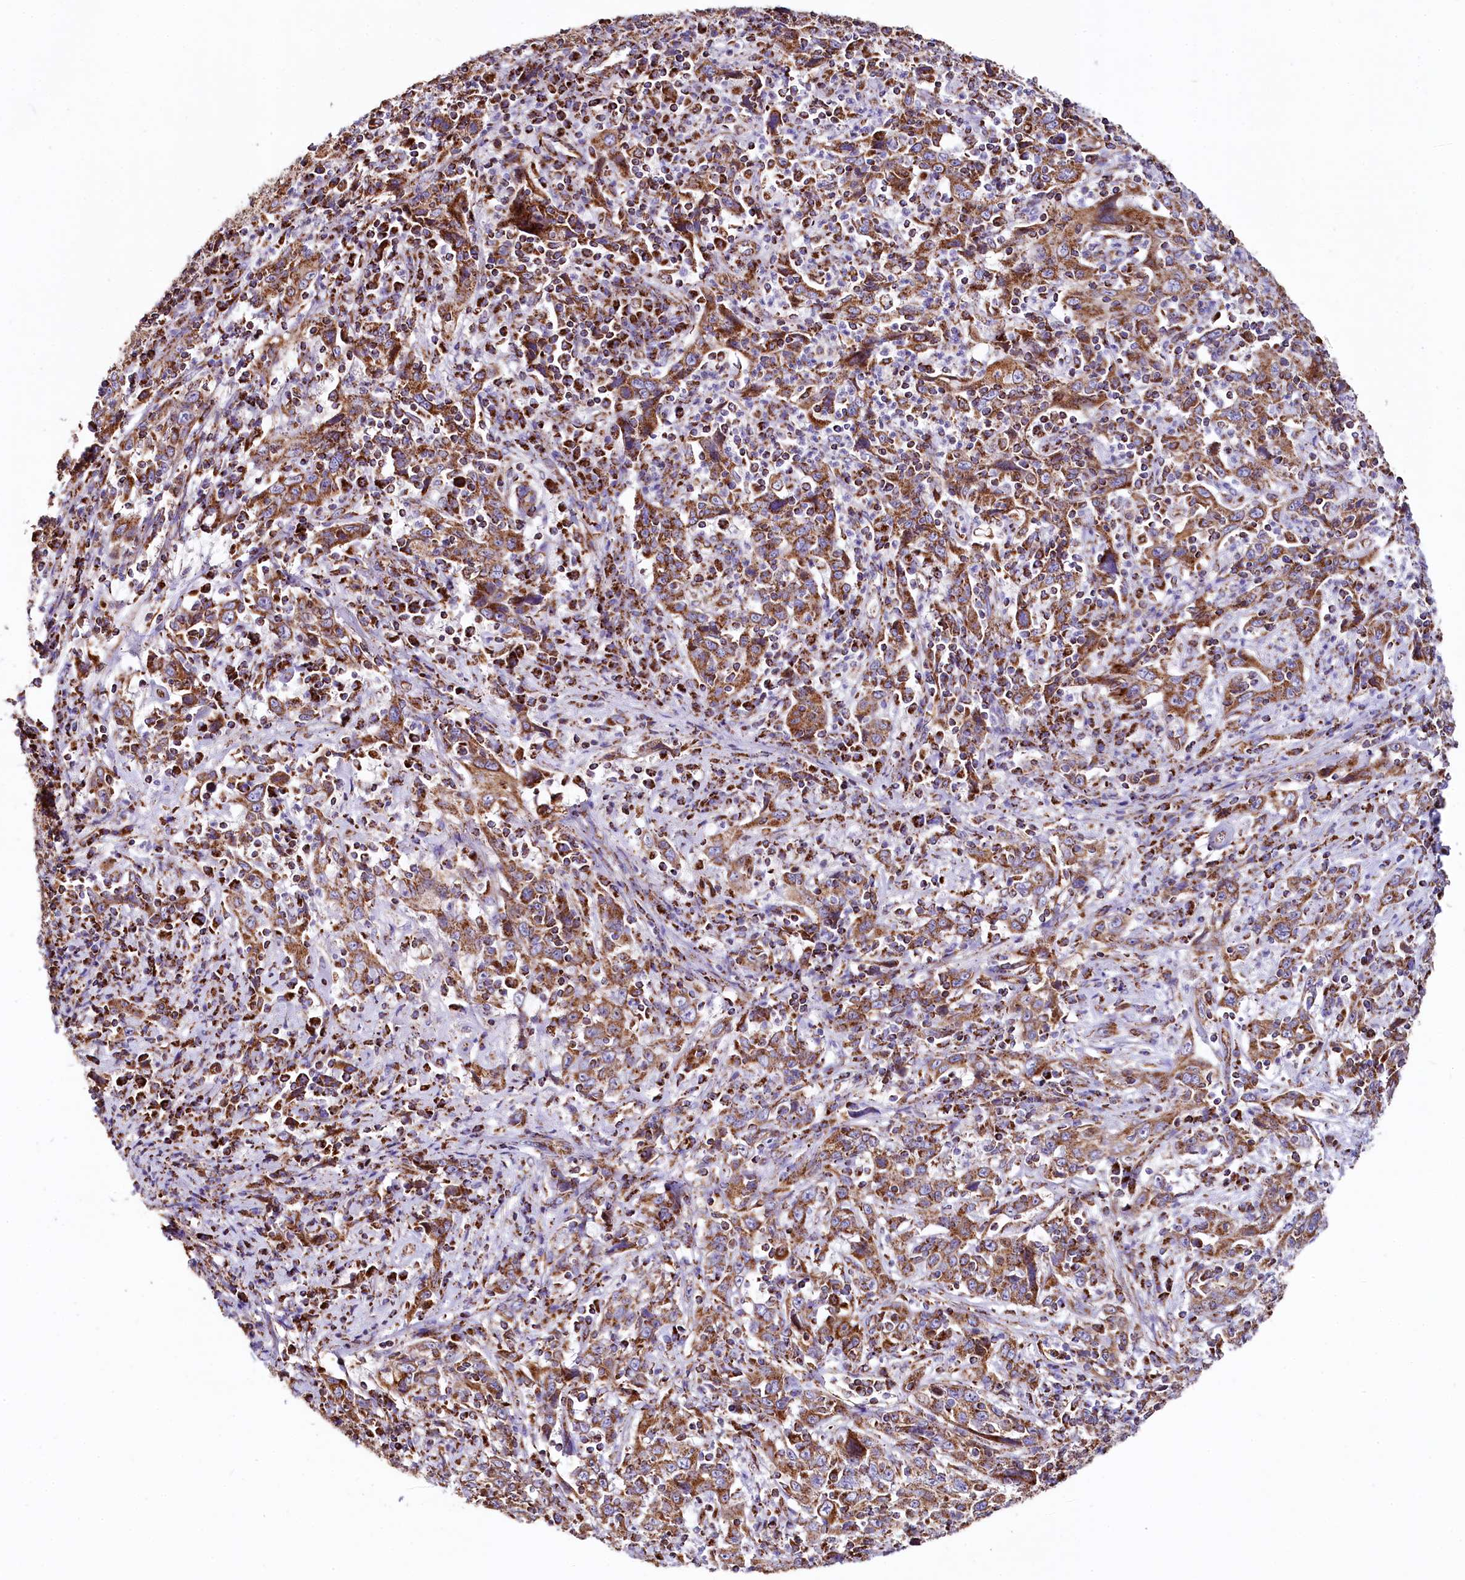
{"staining": {"intensity": "moderate", "quantity": ">75%", "location": "cytoplasmic/membranous"}, "tissue": "cervical cancer", "cell_type": "Tumor cells", "image_type": "cancer", "snomed": [{"axis": "morphology", "description": "Squamous cell carcinoma, NOS"}, {"axis": "topography", "description": "Cervix"}], "caption": "A high-resolution micrograph shows immunohistochemistry (IHC) staining of cervical cancer (squamous cell carcinoma), which demonstrates moderate cytoplasmic/membranous staining in approximately >75% of tumor cells.", "gene": "APLP2", "patient": {"sex": "female", "age": 46}}